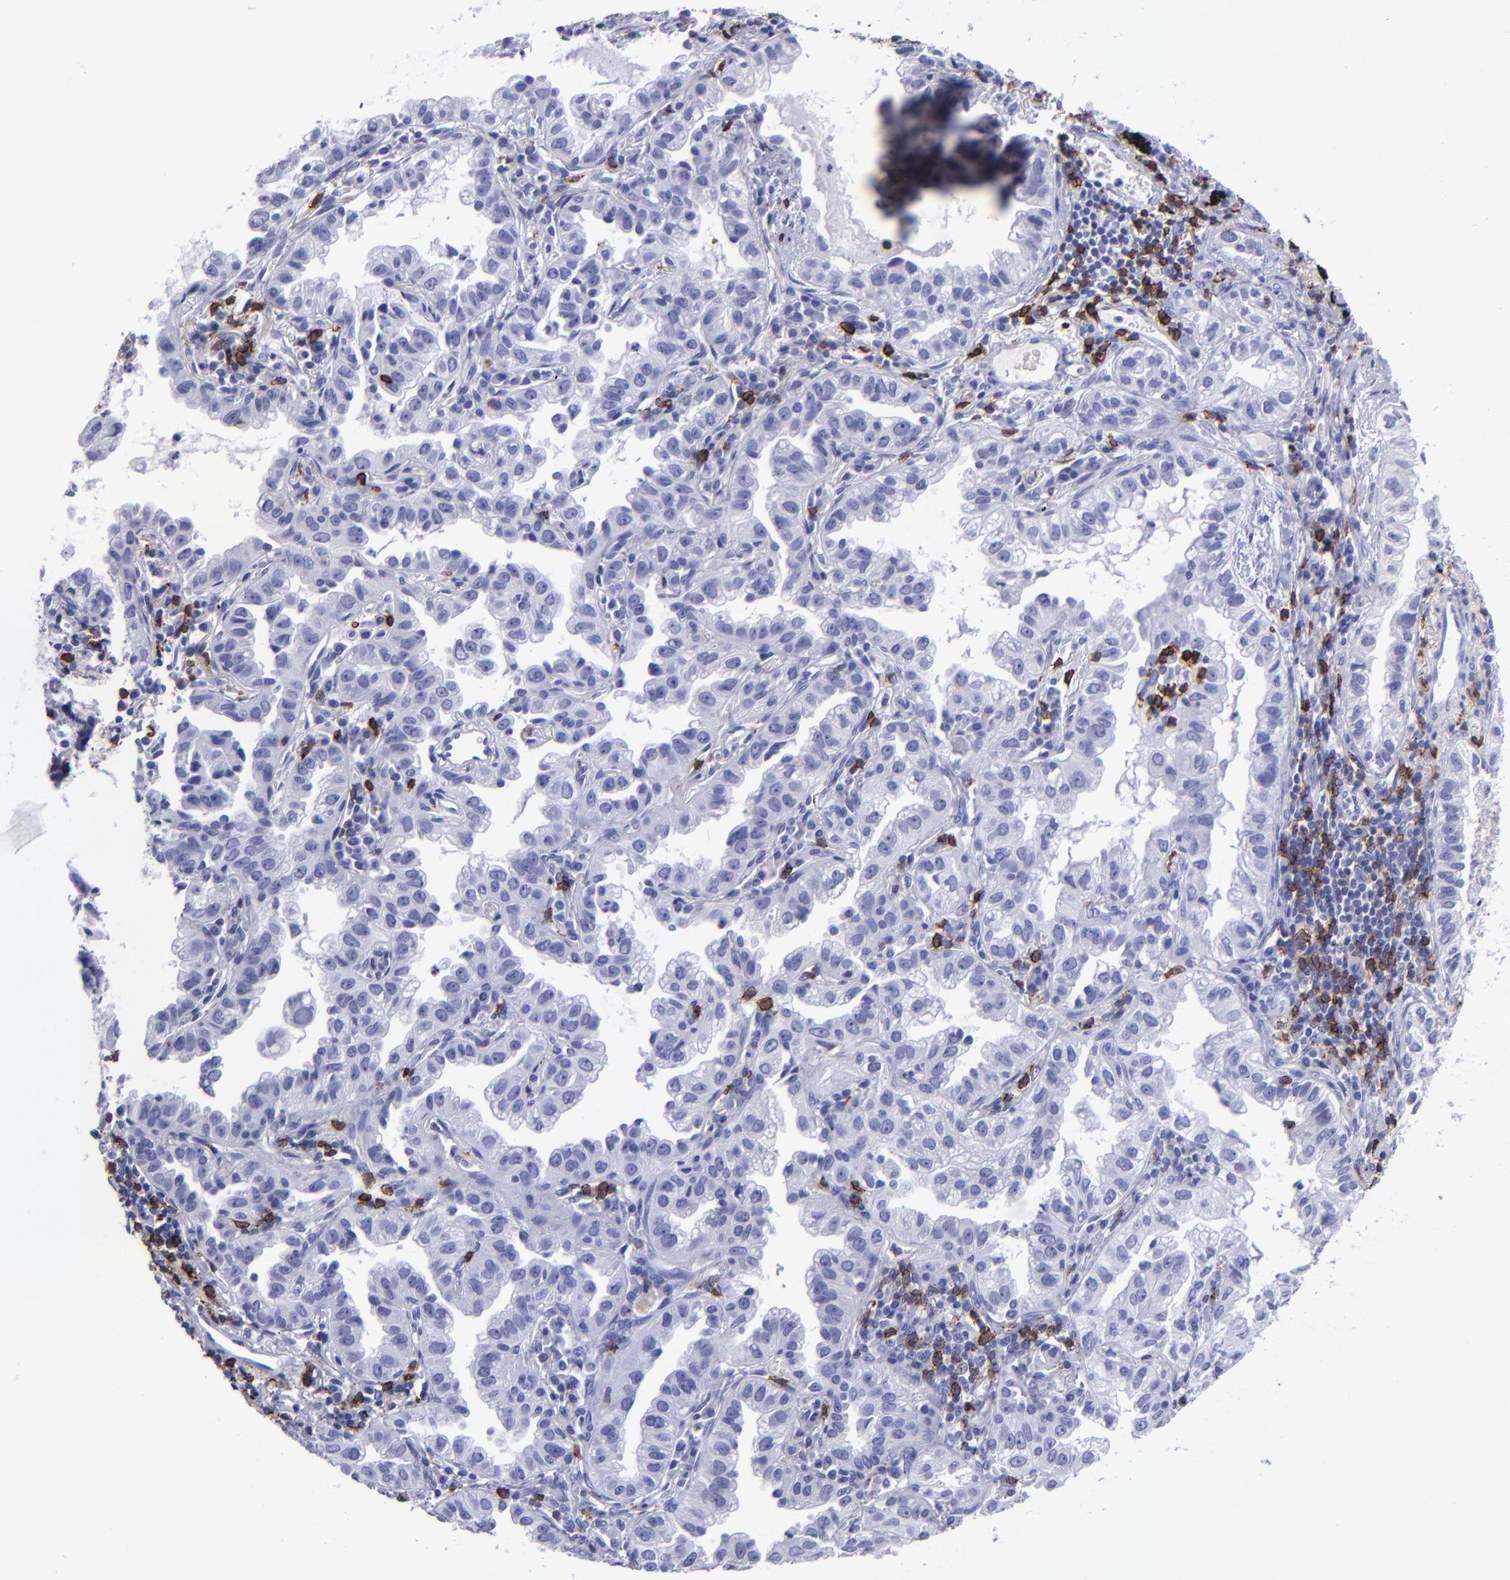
{"staining": {"intensity": "negative", "quantity": "none", "location": "none"}, "tissue": "lung cancer", "cell_type": "Tumor cells", "image_type": "cancer", "snomed": [{"axis": "morphology", "description": "Adenocarcinoma, NOS"}, {"axis": "topography", "description": "Lung"}], "caption": "This is an immunohistochemistry (IHC) micrograph of lung cancer. There is no expression in tumor cells.", "gene": "CD6", "patient": {"sex": "female", "age": 50}}